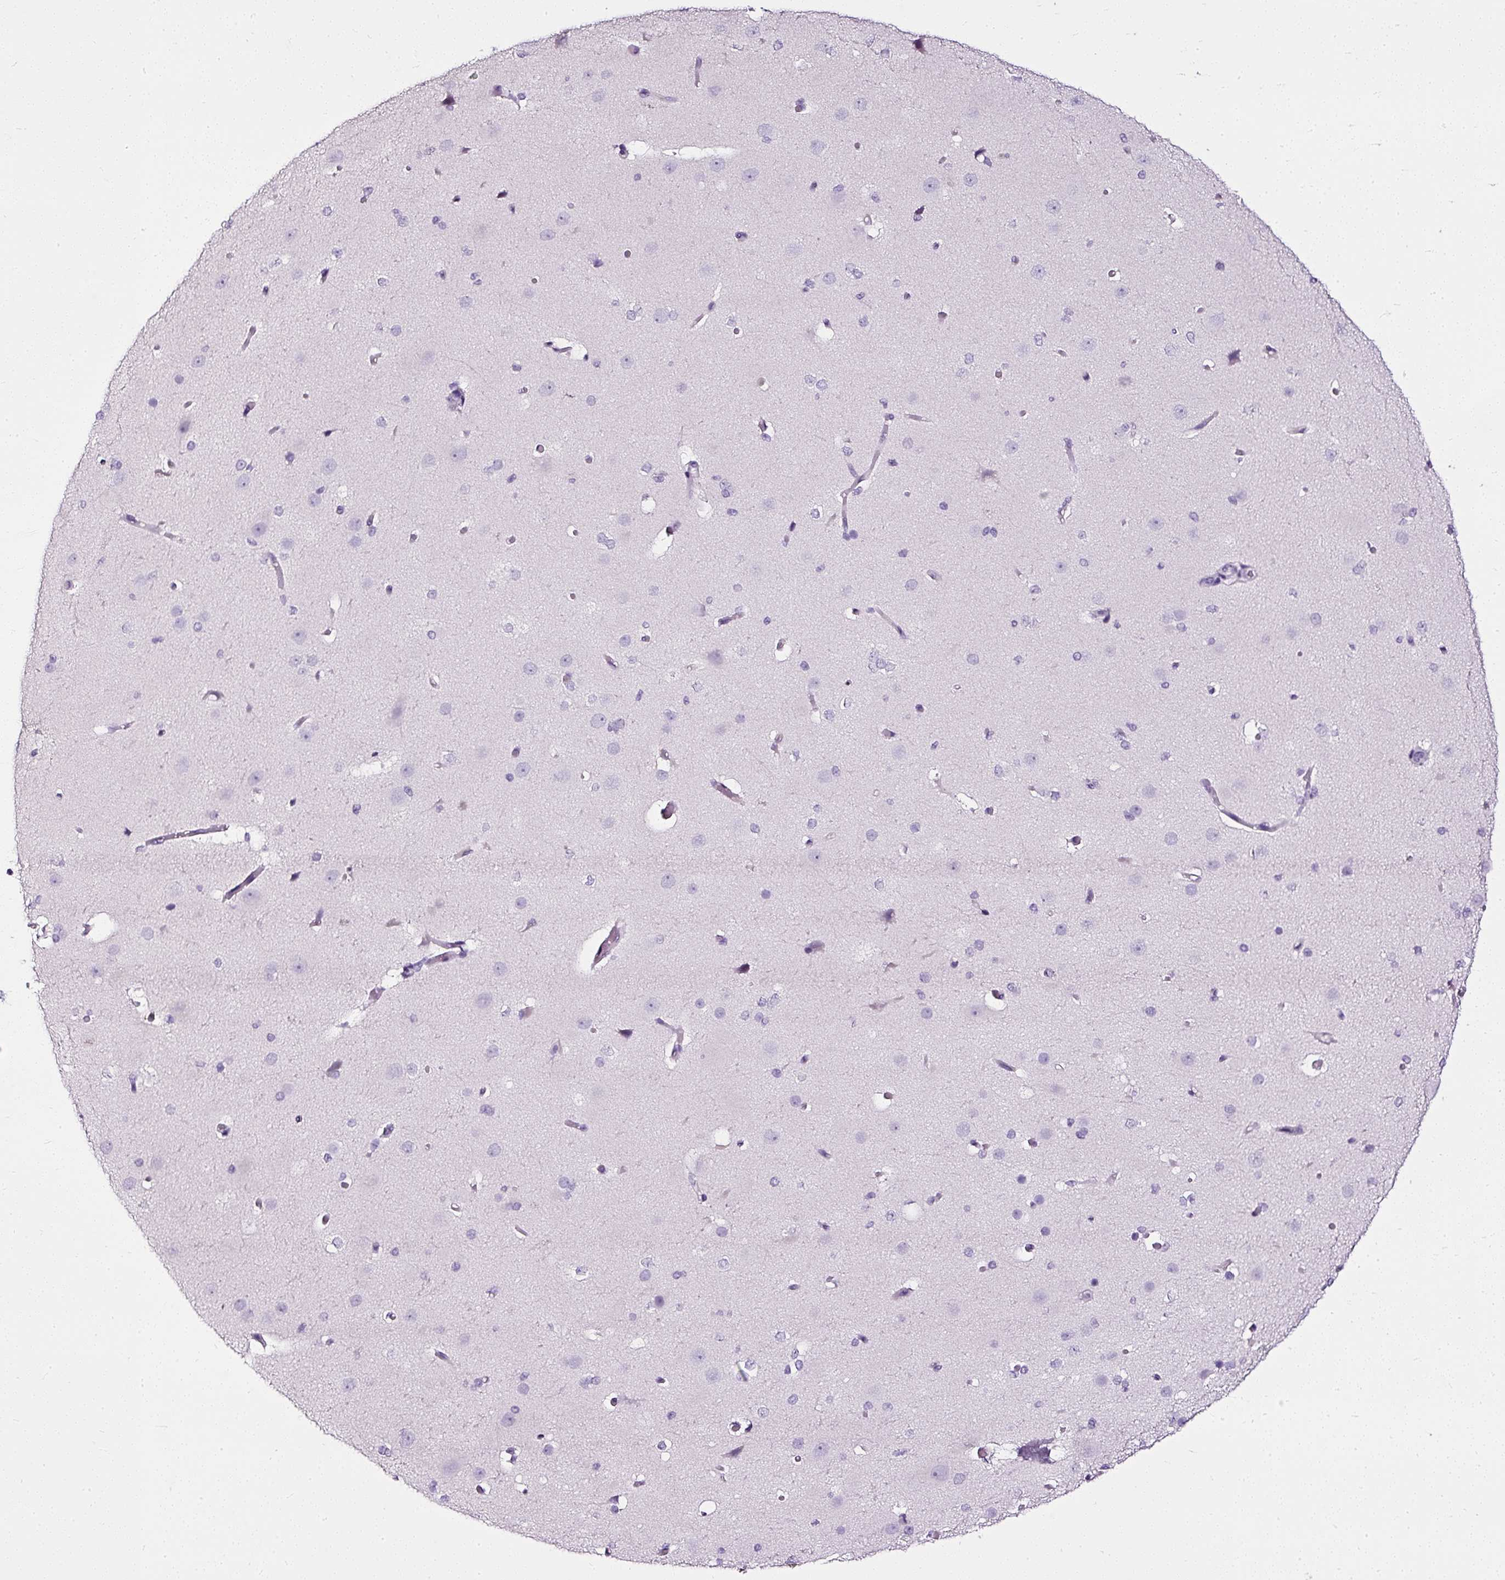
{"staining": {"intensity": "negative", "quantity": "none", "location": "none"}, "tissue": "cerebral cortex", "cell_type": "Endothelial cells", "image_type": "normal", "snomed": [{"axis": "morphology", "description": "Normal tissue, NOS"}, {"axis": "morphology", "description": "Inflammation, NOS"}, {"axis": "topography", "description": "Cerebral cortex"}], "caption": "This is an immunohistochemistry (IHC) micrograph of normal cerebral cortex. There is no staining in endothelial cells.", "gene": "ATP2A1", "patient": {"sex": "male", "age": 6}}